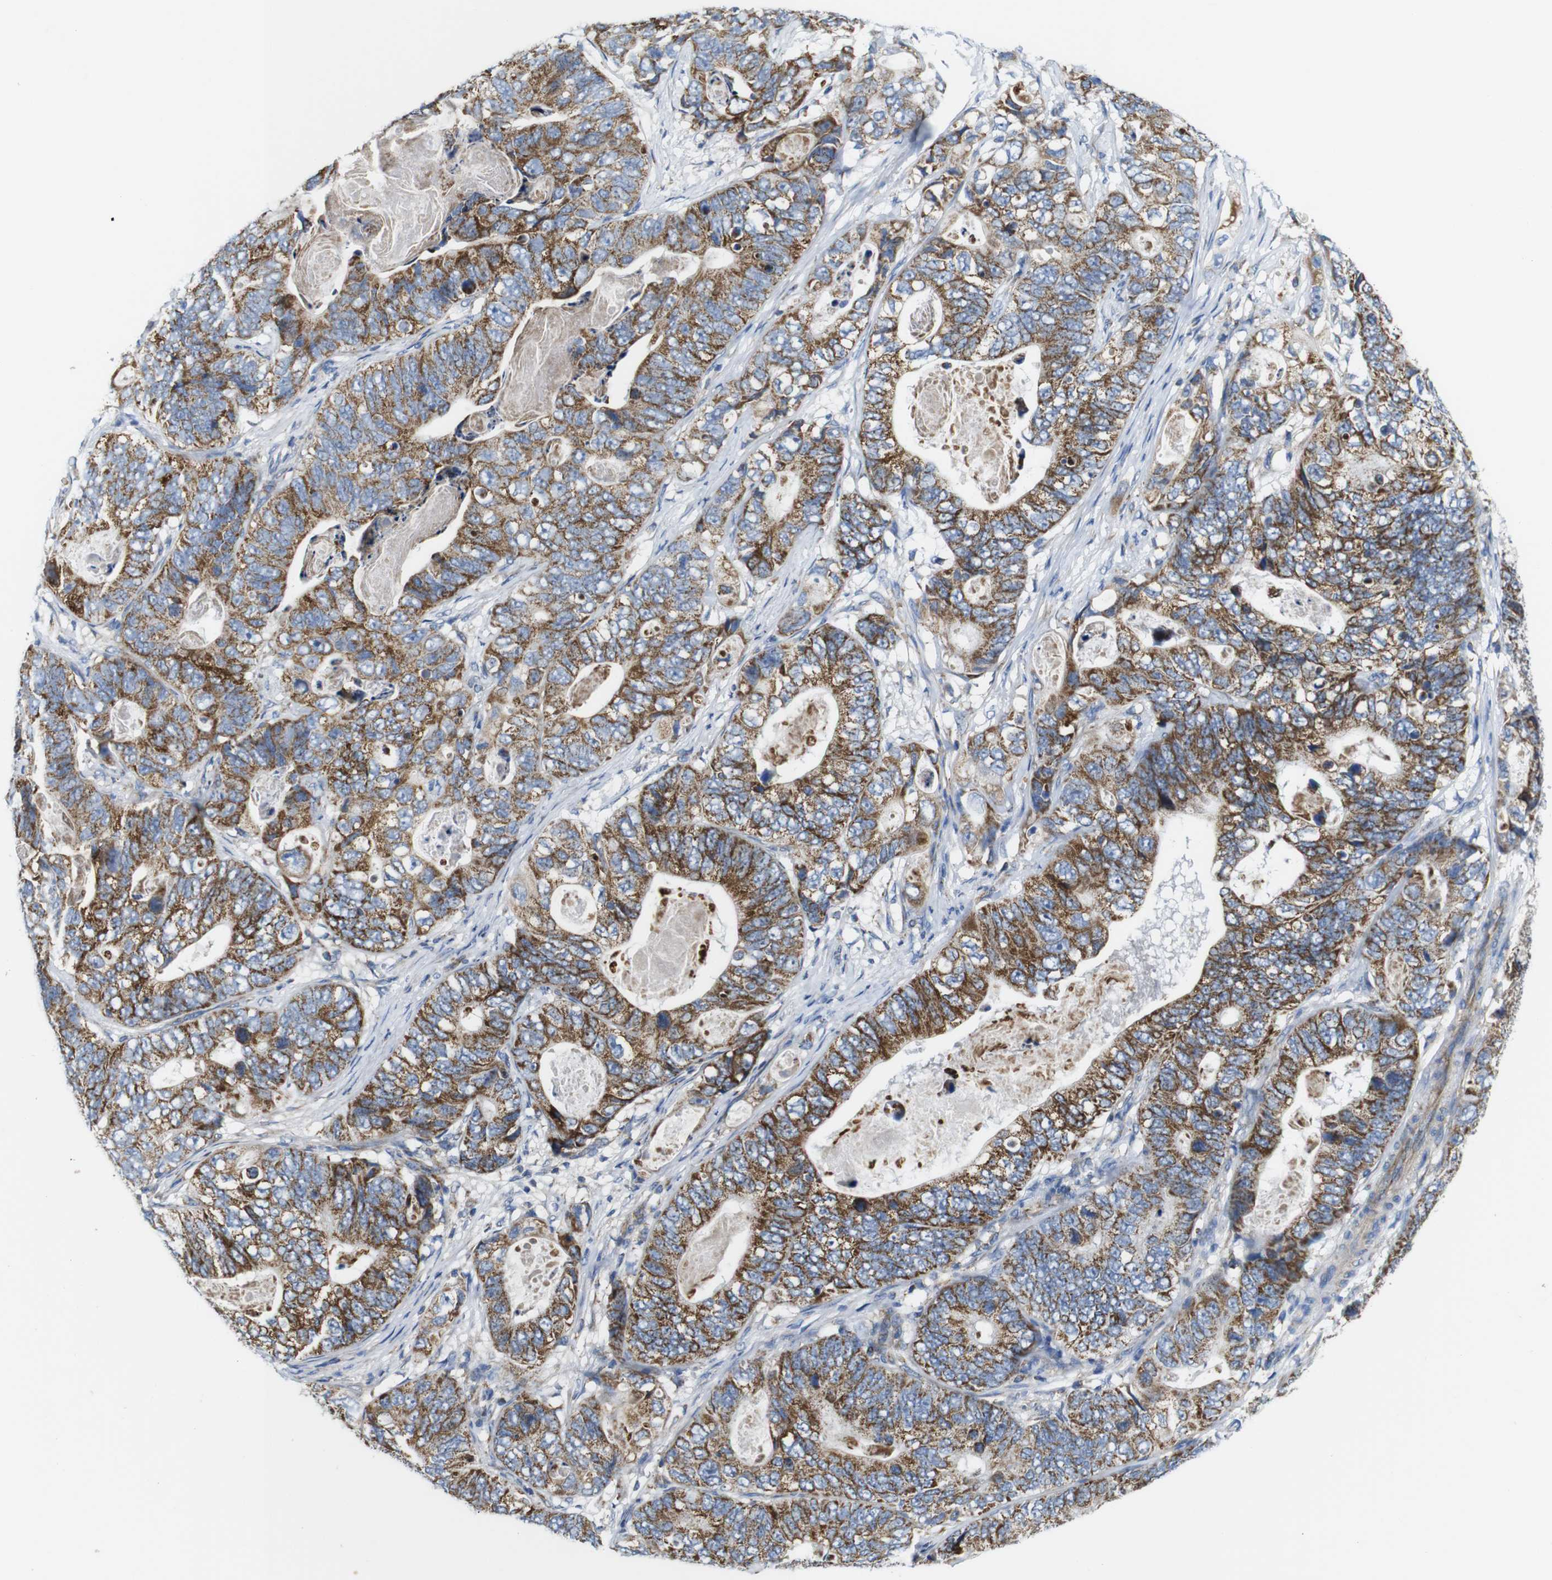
{"staining": {"intensity": "strong", "quantity": ">75%", "location": "cytoplasmic/membranous"}, "tissue": "stomach cancer", "cell_type": "Tumor cells", "image_type": "cancer", "snomed": [{"axis": "morphology", "description": "Adenocarcinoma, NOS"}, {"axis": "topography", "description": "Stomach"}], "caption": "Protein analysis of stomach cancer tissue exhibits strong cytoplasmic/membranous expression in approximately >75% of tumor cells.", "gene": "PDCD1LG2", "patient": {"sex": "female", "age": 89}}